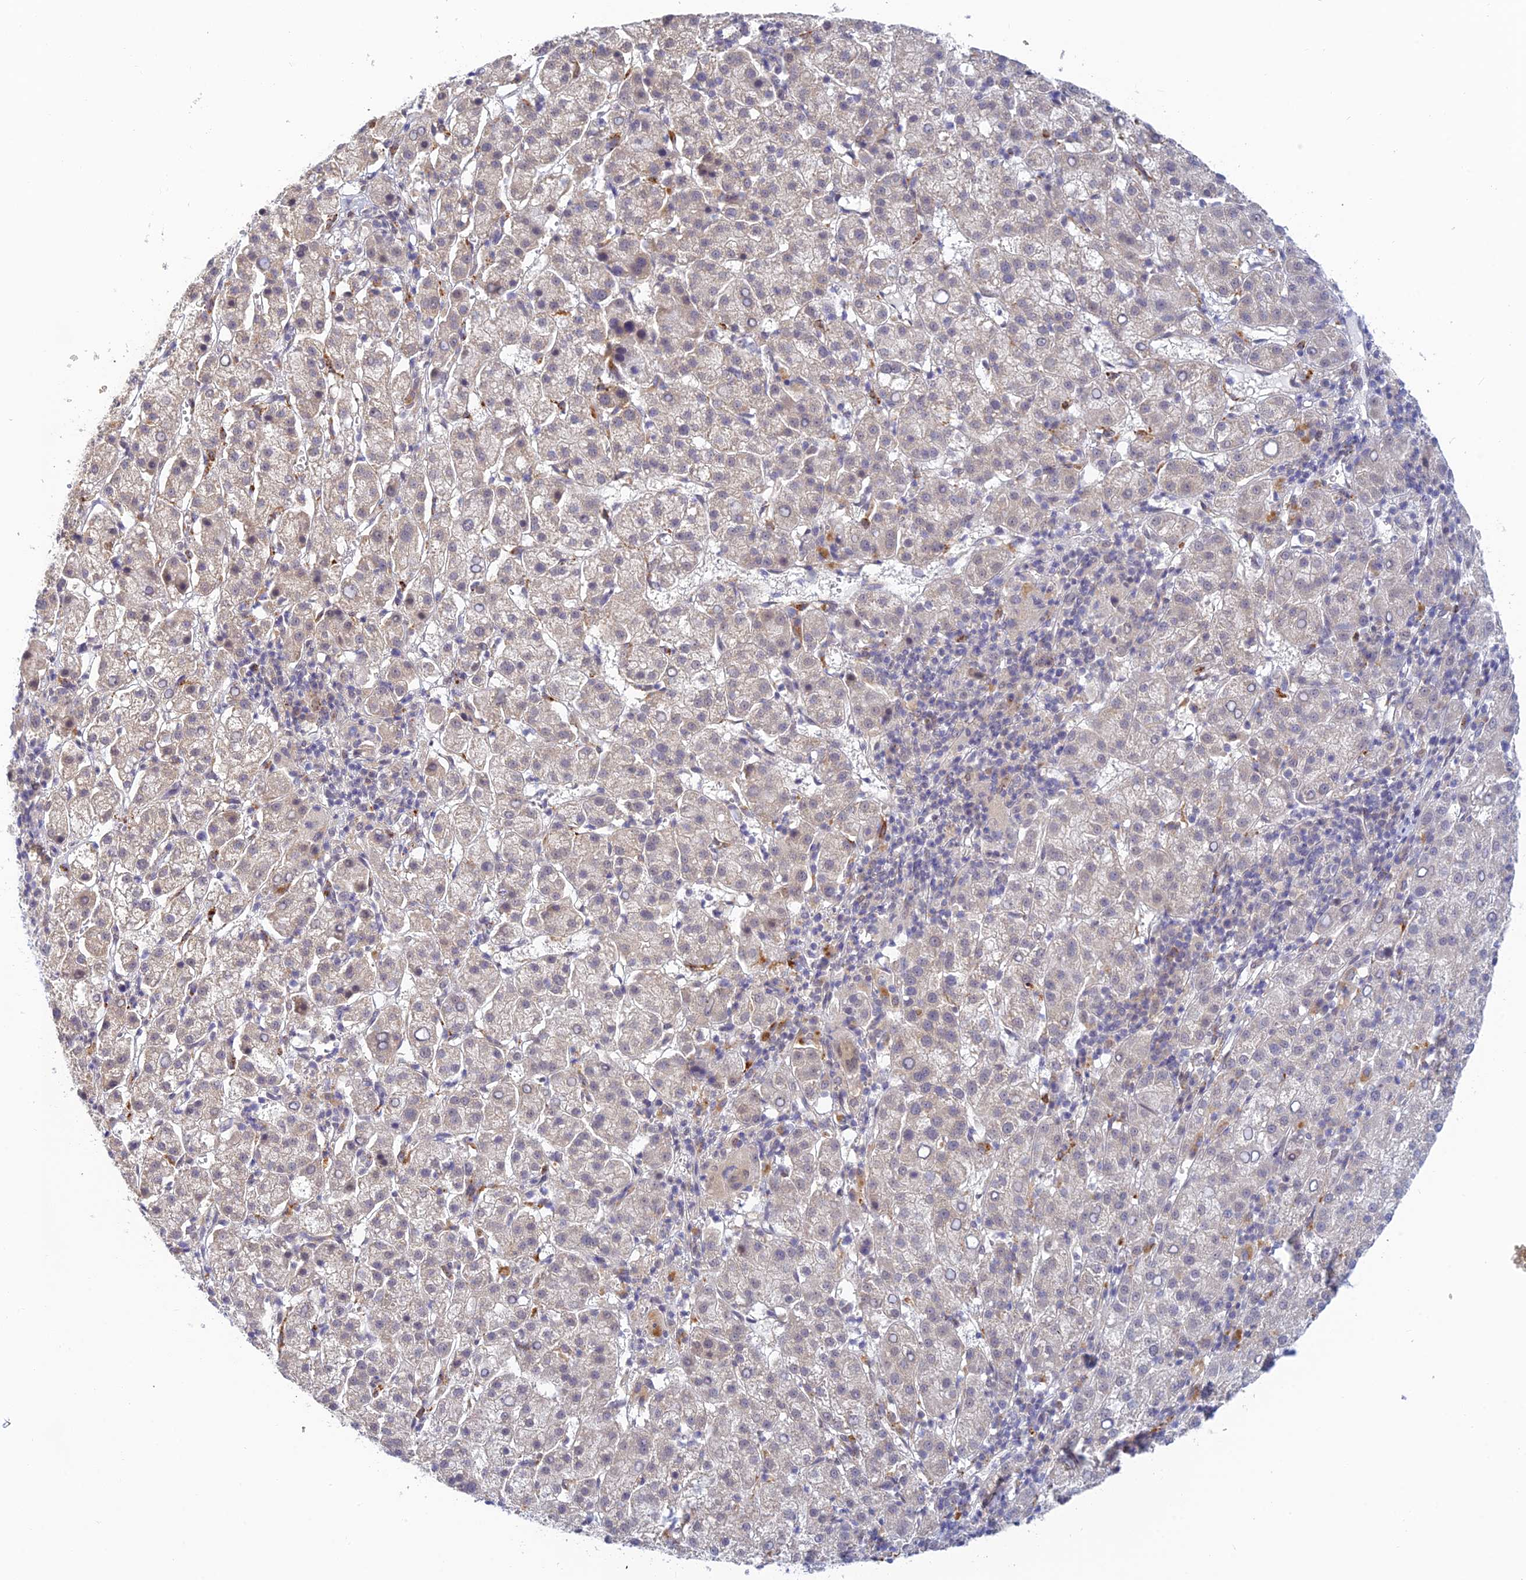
{"staining": {"intensity": "negative", "quantity": "none", "location": "none"}, "tissue": "liver cancer", "cell_type": "Tumor cells", "image_type": "cancer", "snomed": [{"axis": "morphology", "description": "Carcinoma, Hepatocellular, NOS"}, {"axis": "topography", "description": "Liver"}], "caption": "Protein analysis of liver cancer shows no significant expression in tumor cells.", "gene": "SKIC8", "patient": {"sex": "female", "age": 58}}